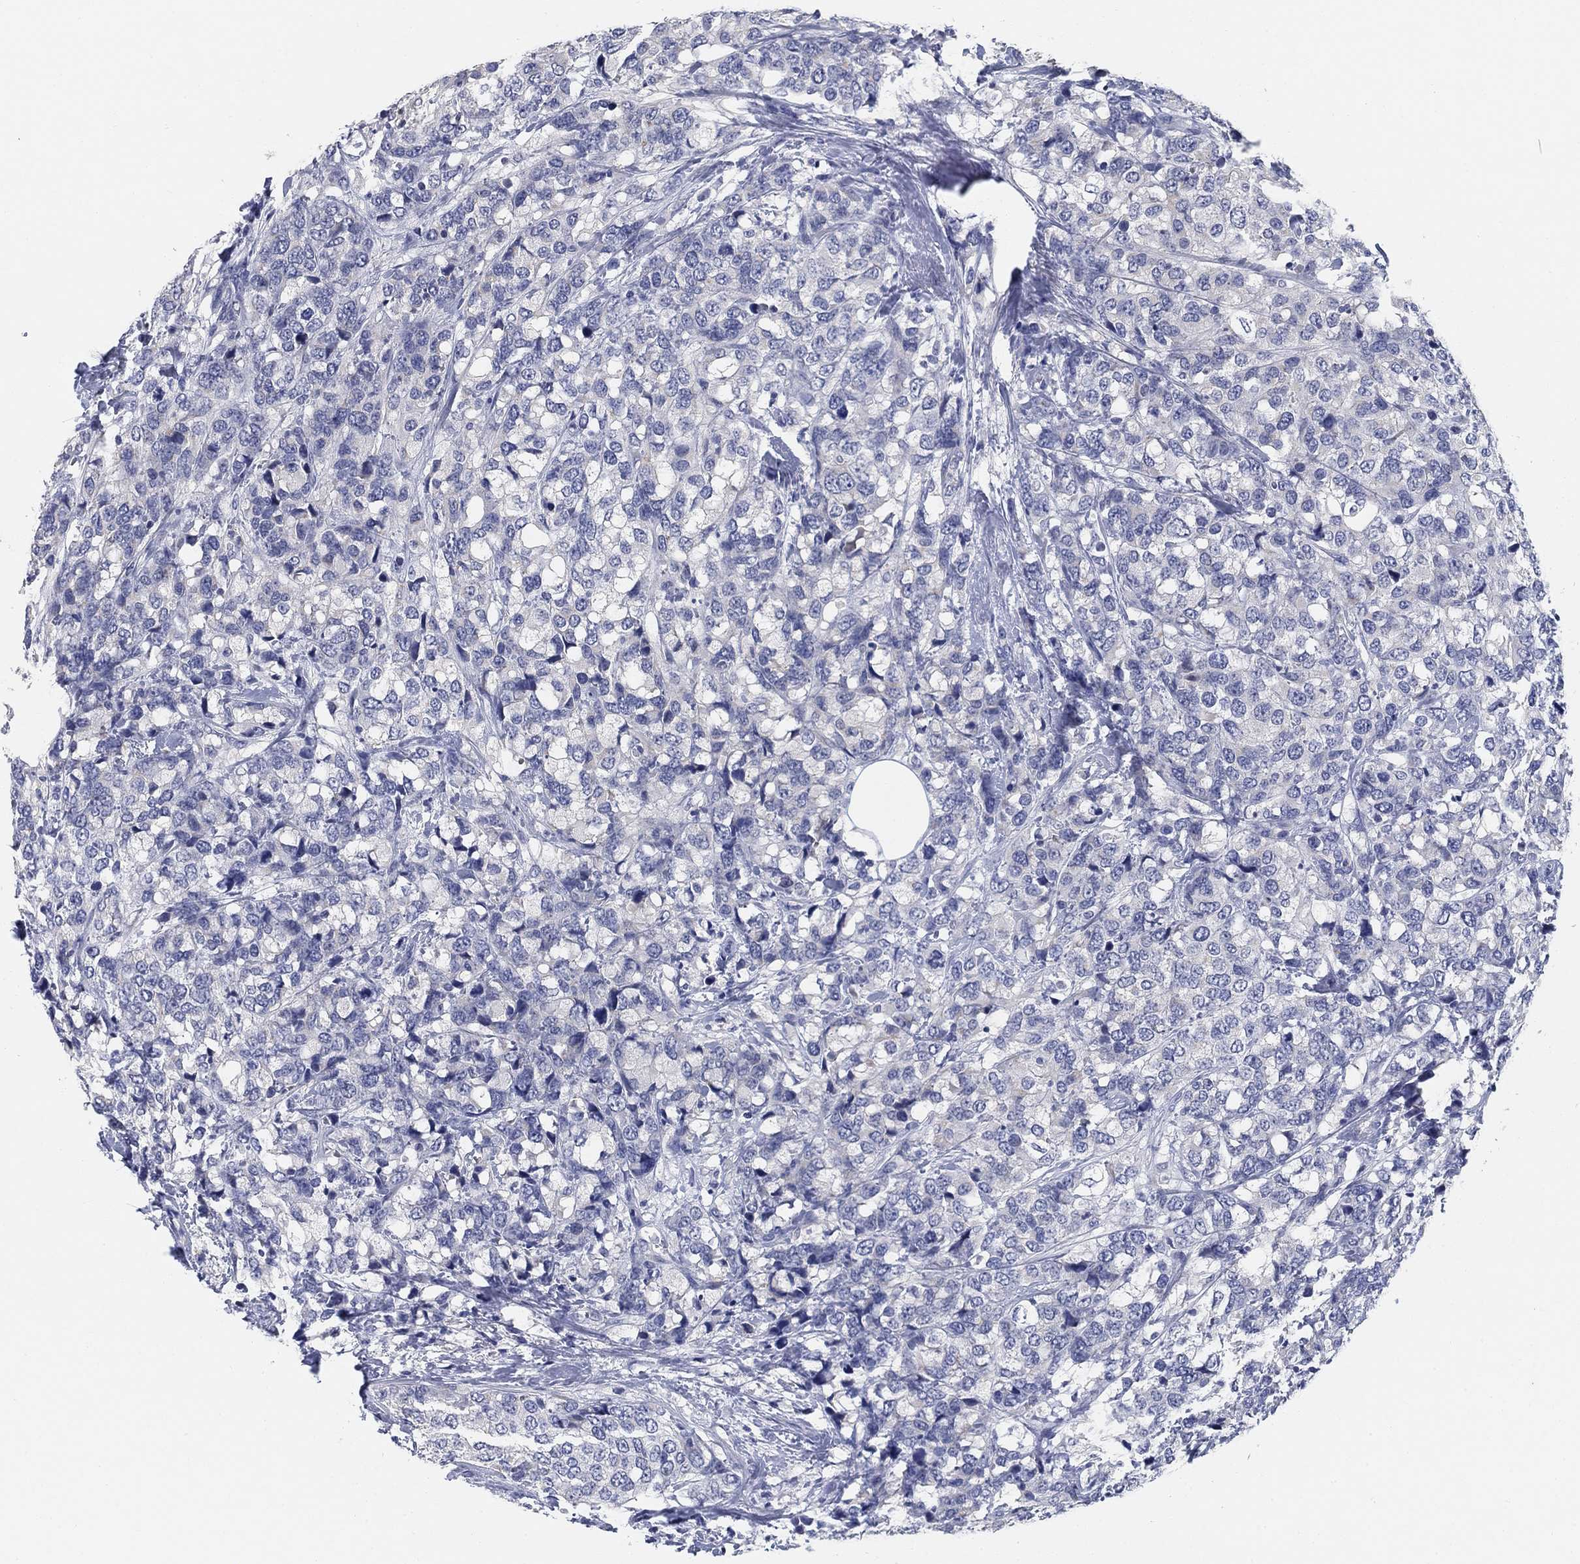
{"staining": {"intensity": "negative", "quantity": "none", "location": "none"}, "tissue": "breast cancer", "cell_type": "Tumor cells", "image_type": "cancer", "snomed": [{"axis": "morphology", "description": "Lobular carcinoma"}, {"axis": "topography", "description": "Breast"}], "caption": "High power microscopy micrograph of an immunohistochemistry (IHC) micrograph of breast lobular carcinoma, revealing no significant staining in tumor cells. (DAB (3,3'-diaminobenzidine) immunohistochemistry (IHC) visualized using brightfield microscopy, high magnification).", "gene": "CLUL1", "patient": {"sex": "female", "age": 59}}